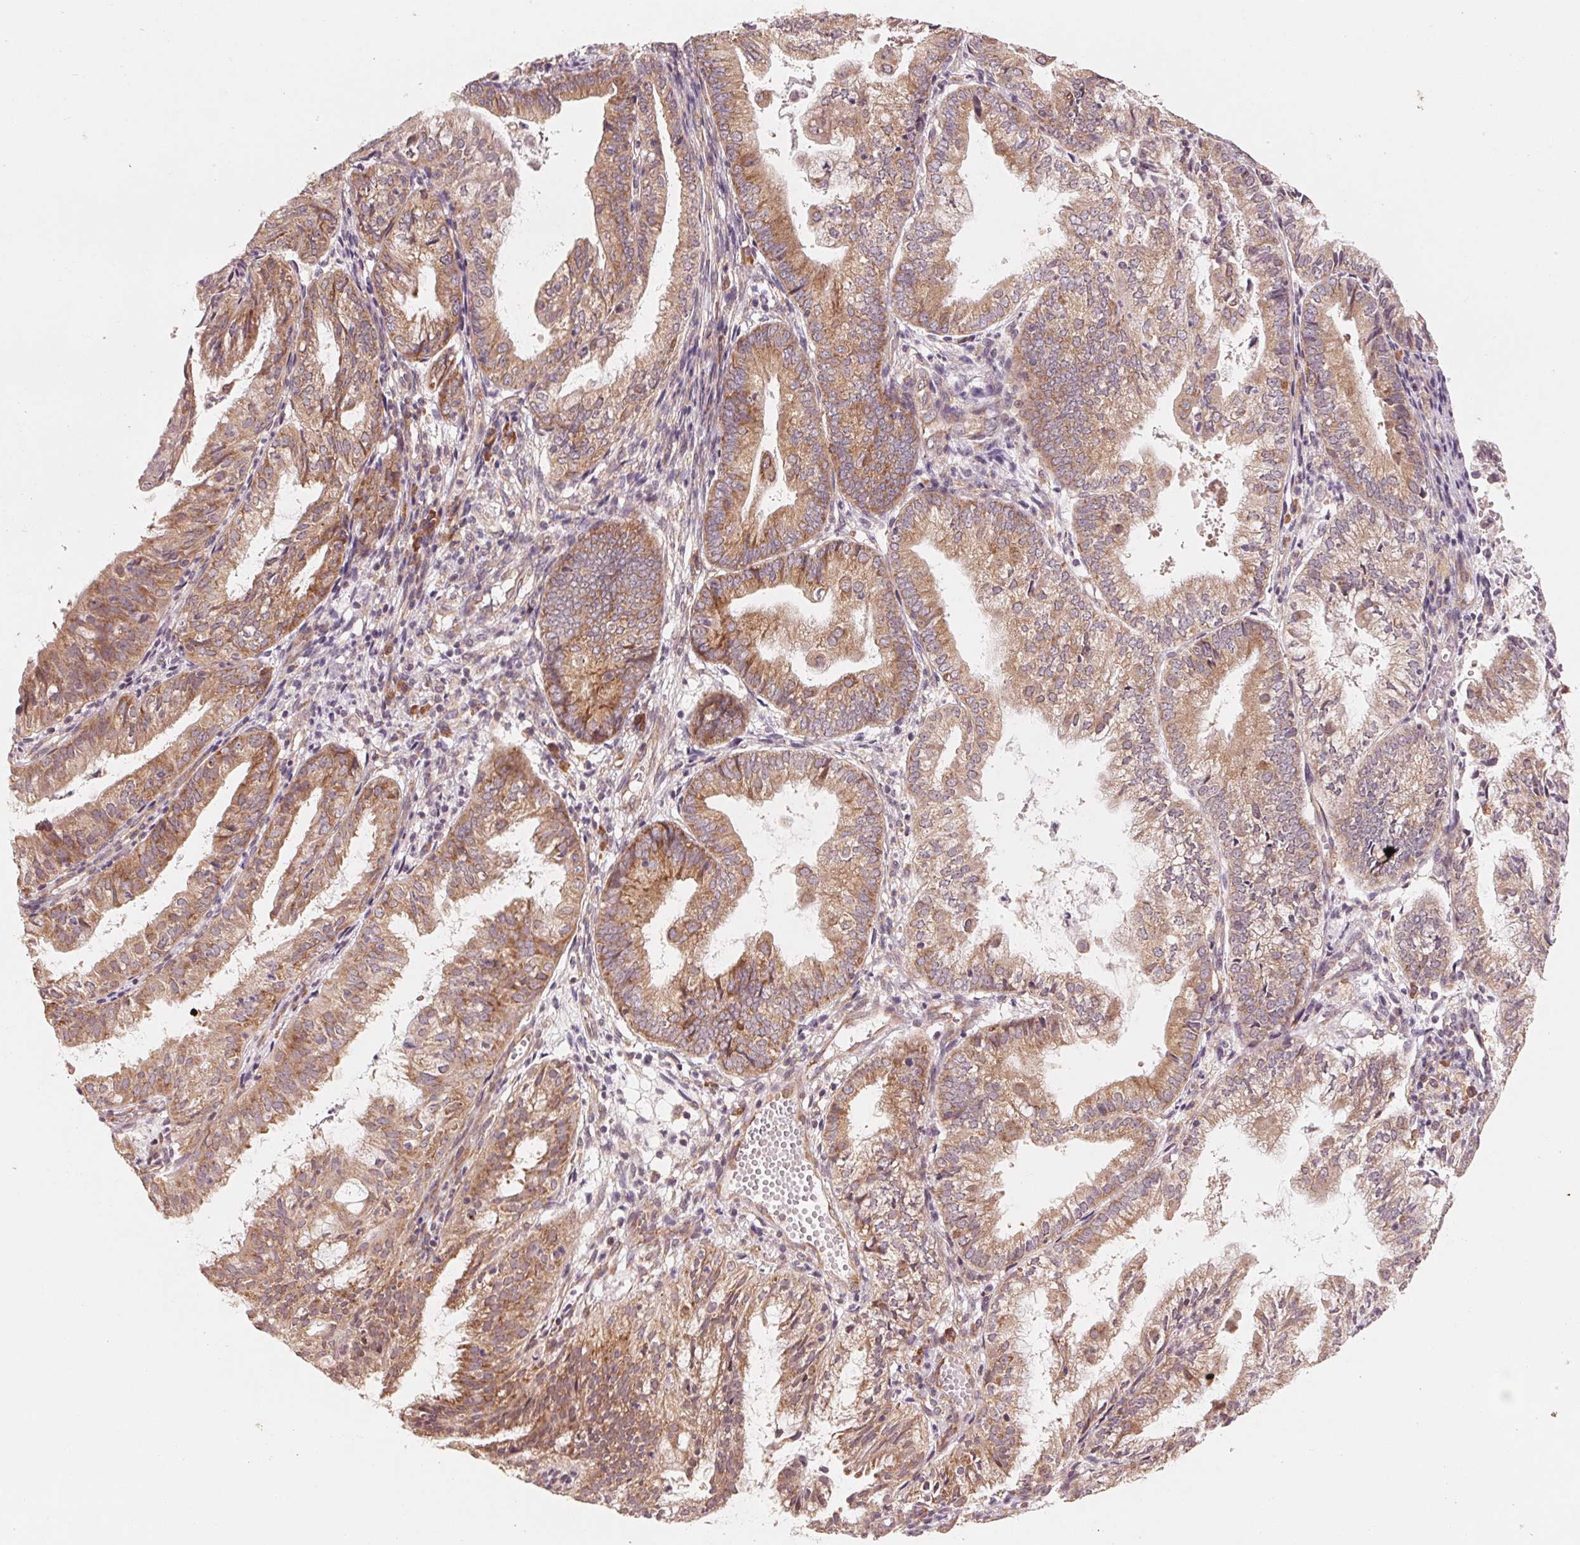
{"staining": {"intensity": "moderate", "quantity": ">75%", "location": "cytoplasmic/membranous"}, "tissue": "endometrial cancer", "cell_type": "Tumor cells", "image_type": "cancer", "snomed": [{"axis": "morphology", "description": "Adenocarcinoma, NOS"}, {"axis": "topography", "description": "Endometrium"}], "caption": "Protein analysis of adenocarcinoma (endometrial) tissue exhibits moderate cytoplasmic/membranous staining in about >75% of tumor cells. Nuclei are stained in blue.", "gene": "GIGYF2", "patient": {"sex": "female", "age": 55}}